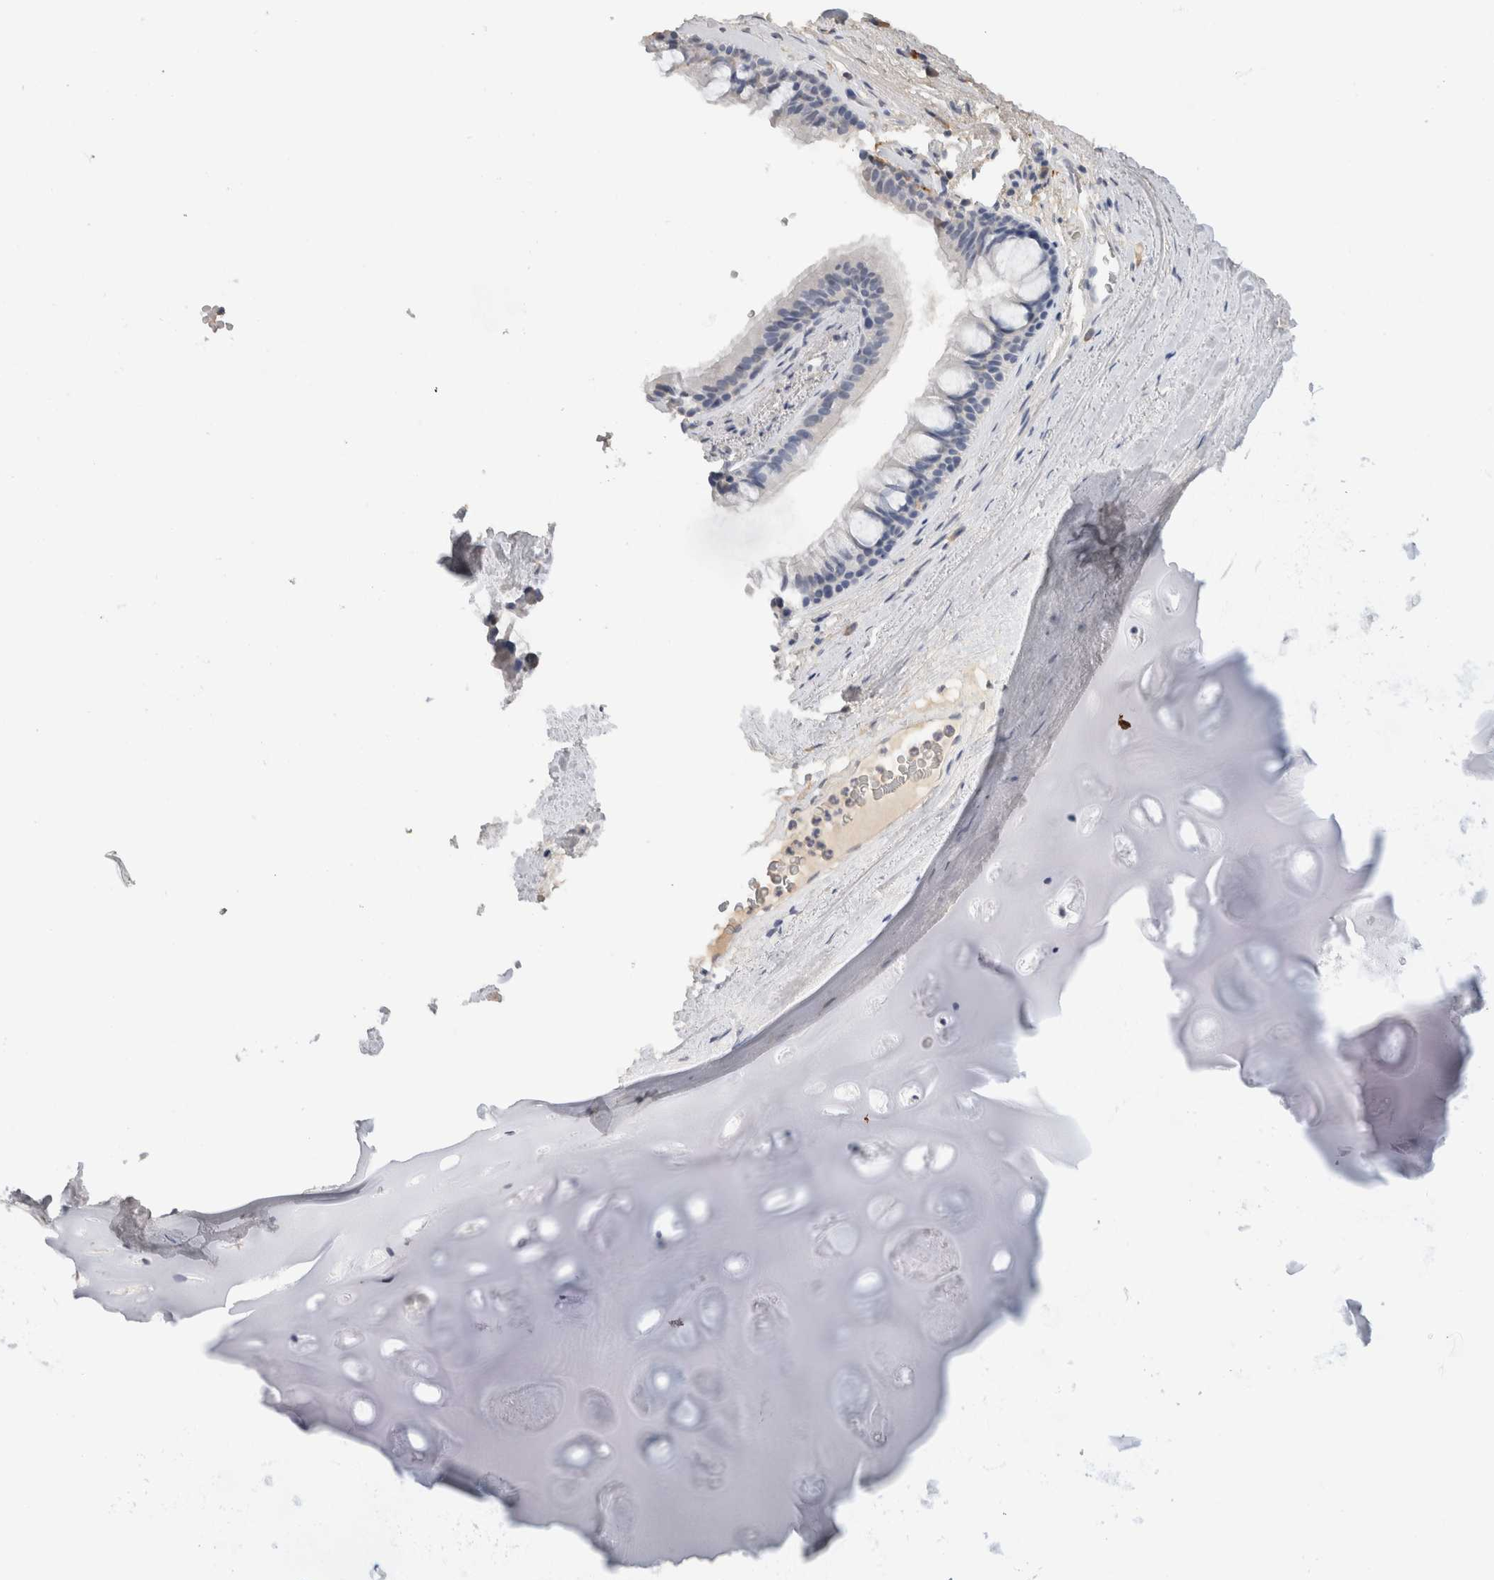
{"staining": {"intensity": "negative", "quantity": "none", "location": "none"}, "tissue": "bronchus", "cell_type": "Respiratory epithelial cells", "image_type": "normal", "snomed": [{"axis": "morphology", "description": "Normal tissue, NOS"}, {"axis": "topography", "description": "Cartilage tissue"}], "caption": "An IHC histopathology image of normal bronchus is shown. There is no staining in respiratory epithelial cells of bronchus. Brightfield microscopy of immunohistochemistry stained with DAB (3,3'-diaminobenzidine) (brown) and hematoxylin (blue), captured at high magnification.", "gene": "LAMP3", "patient": {"sex": "female", "age": 63}}